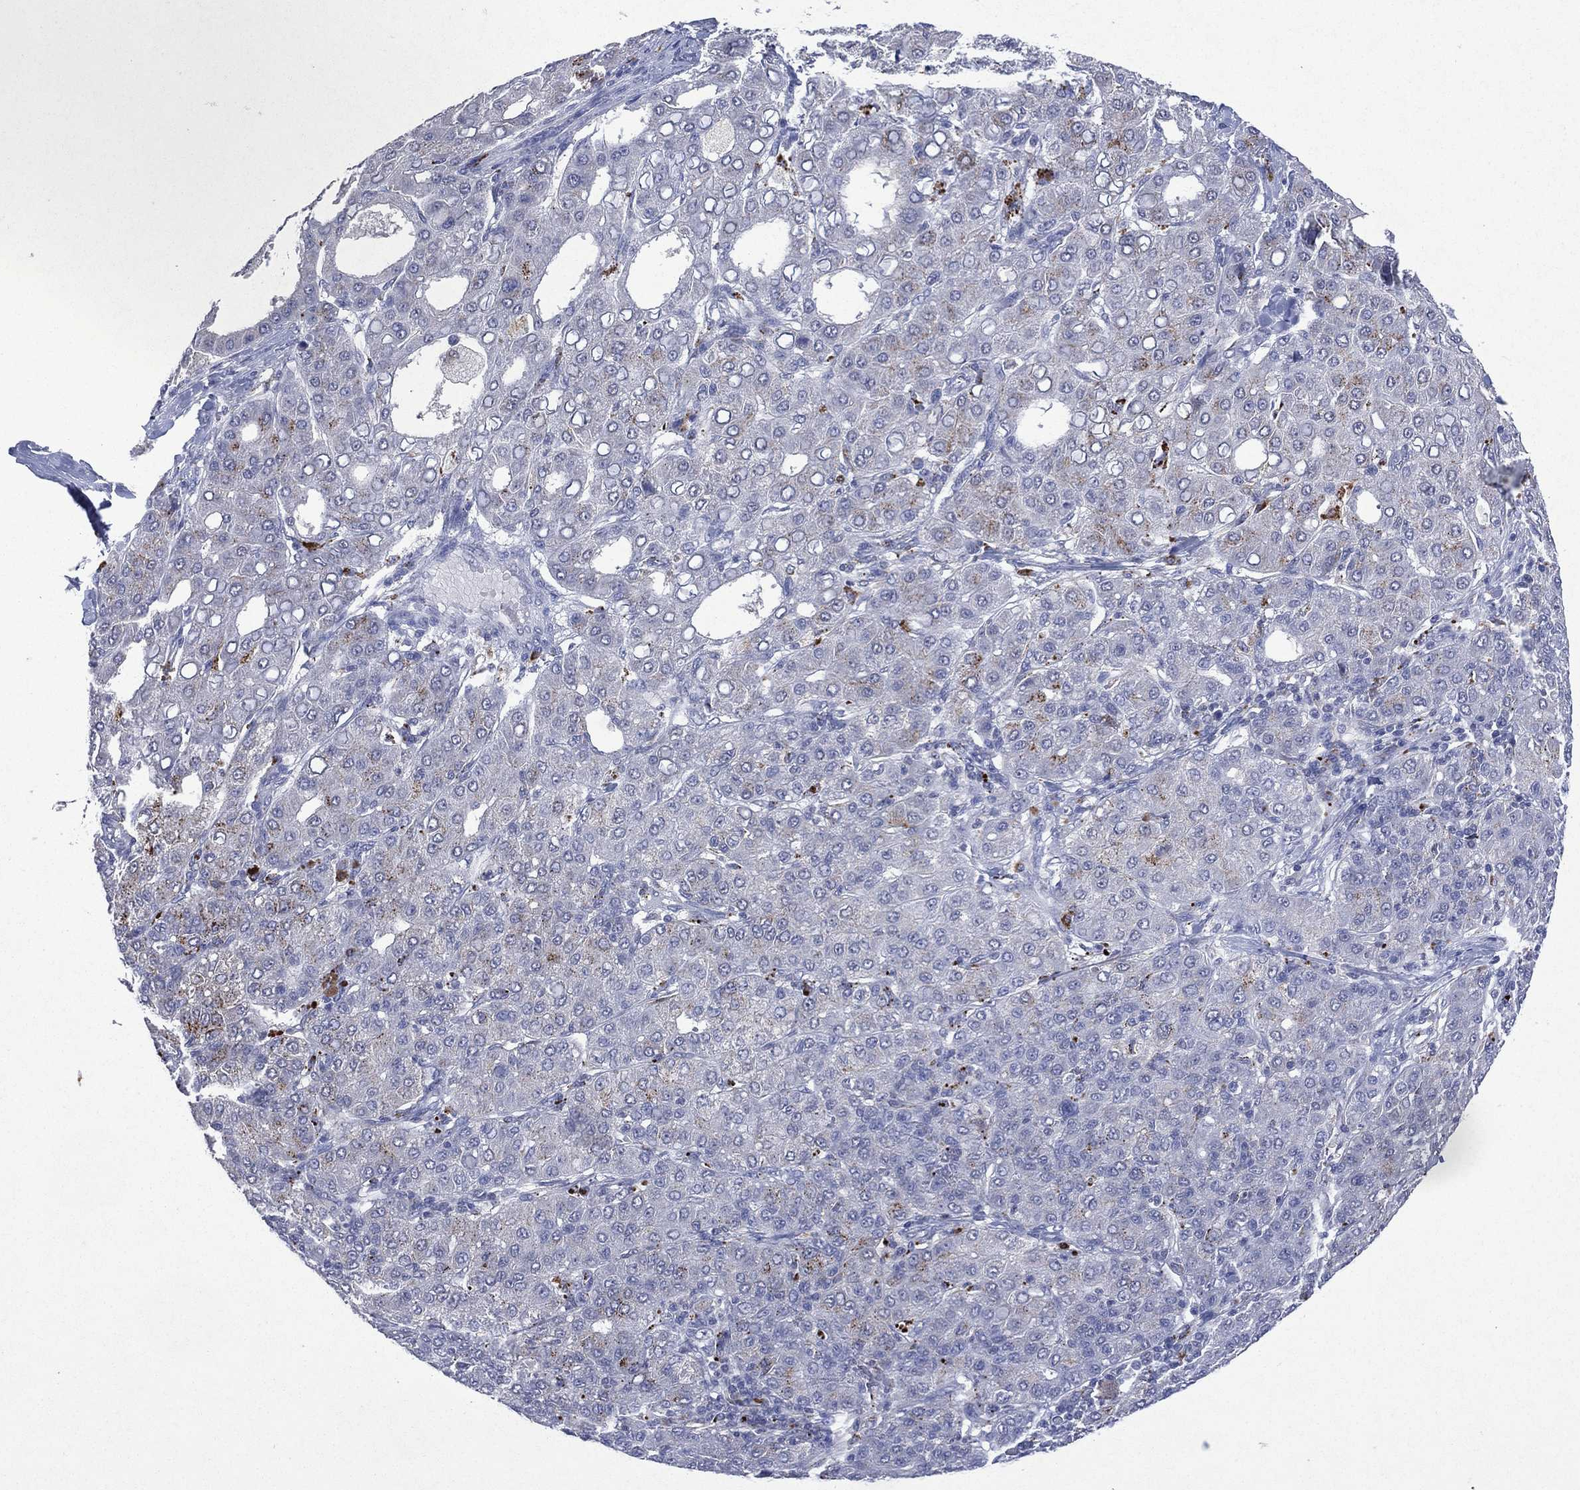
{"staining": {"intensity": "negative", "quantity": "none", "location": "none"}, "tissue": "liver cancer", "cell_type": "Tumor cells", "image_type": "cancer", "snomed": [{"axis": "morphology", "description": "Carcinoma, Hepatocellular, NOS"}, {"axis": "topography", "description": "Liver"}], "caption": "This histopathology image is of liver cancer (hepatocellular carcinoma) stained with IHC to label a protein in brown with the nuclei are counter-stained blue. There is no staining in tumor cells.", "gene": "ASB10", "patient": {"sex": "male", "age": 65}}